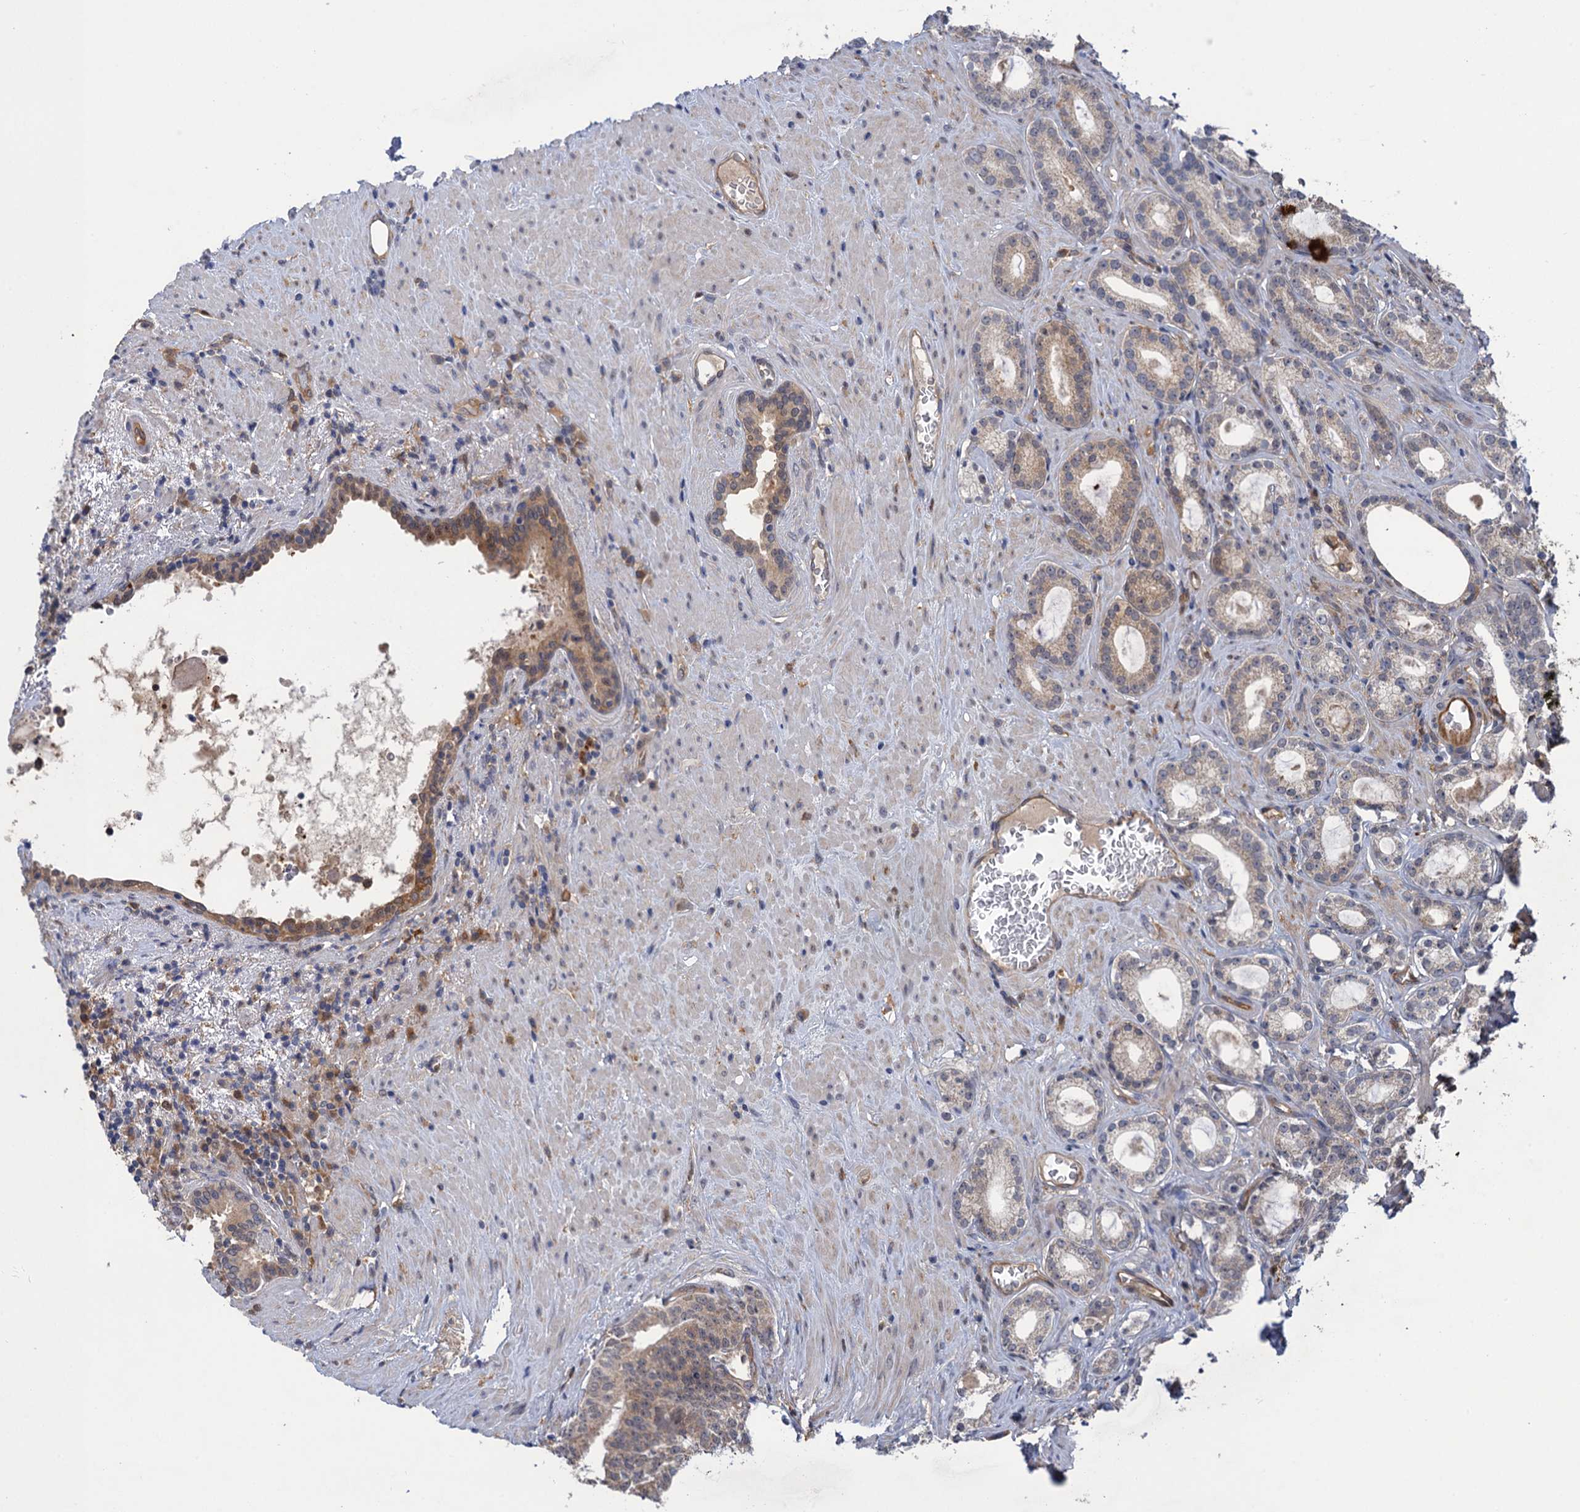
{"staining": {"intensity": "weak", "quantity": "<25%", "location": "cytoplasmic/membranous"}, "tissue": "prostate cancer", "cell_type": "Tumor cells", "image_type": "cancer", "snomed": [{"axis": "morphology", "description": "Adenocarcinoma, Low grade"}, {"axis": "topography", "description": "Prostate"}], "caption": "There is no significant staining in tumor cells of prostate cancer (adenocarcinoma (low-grade)).", "gene": "NEK8", "patient": {"sex": "male", "age": 71}}